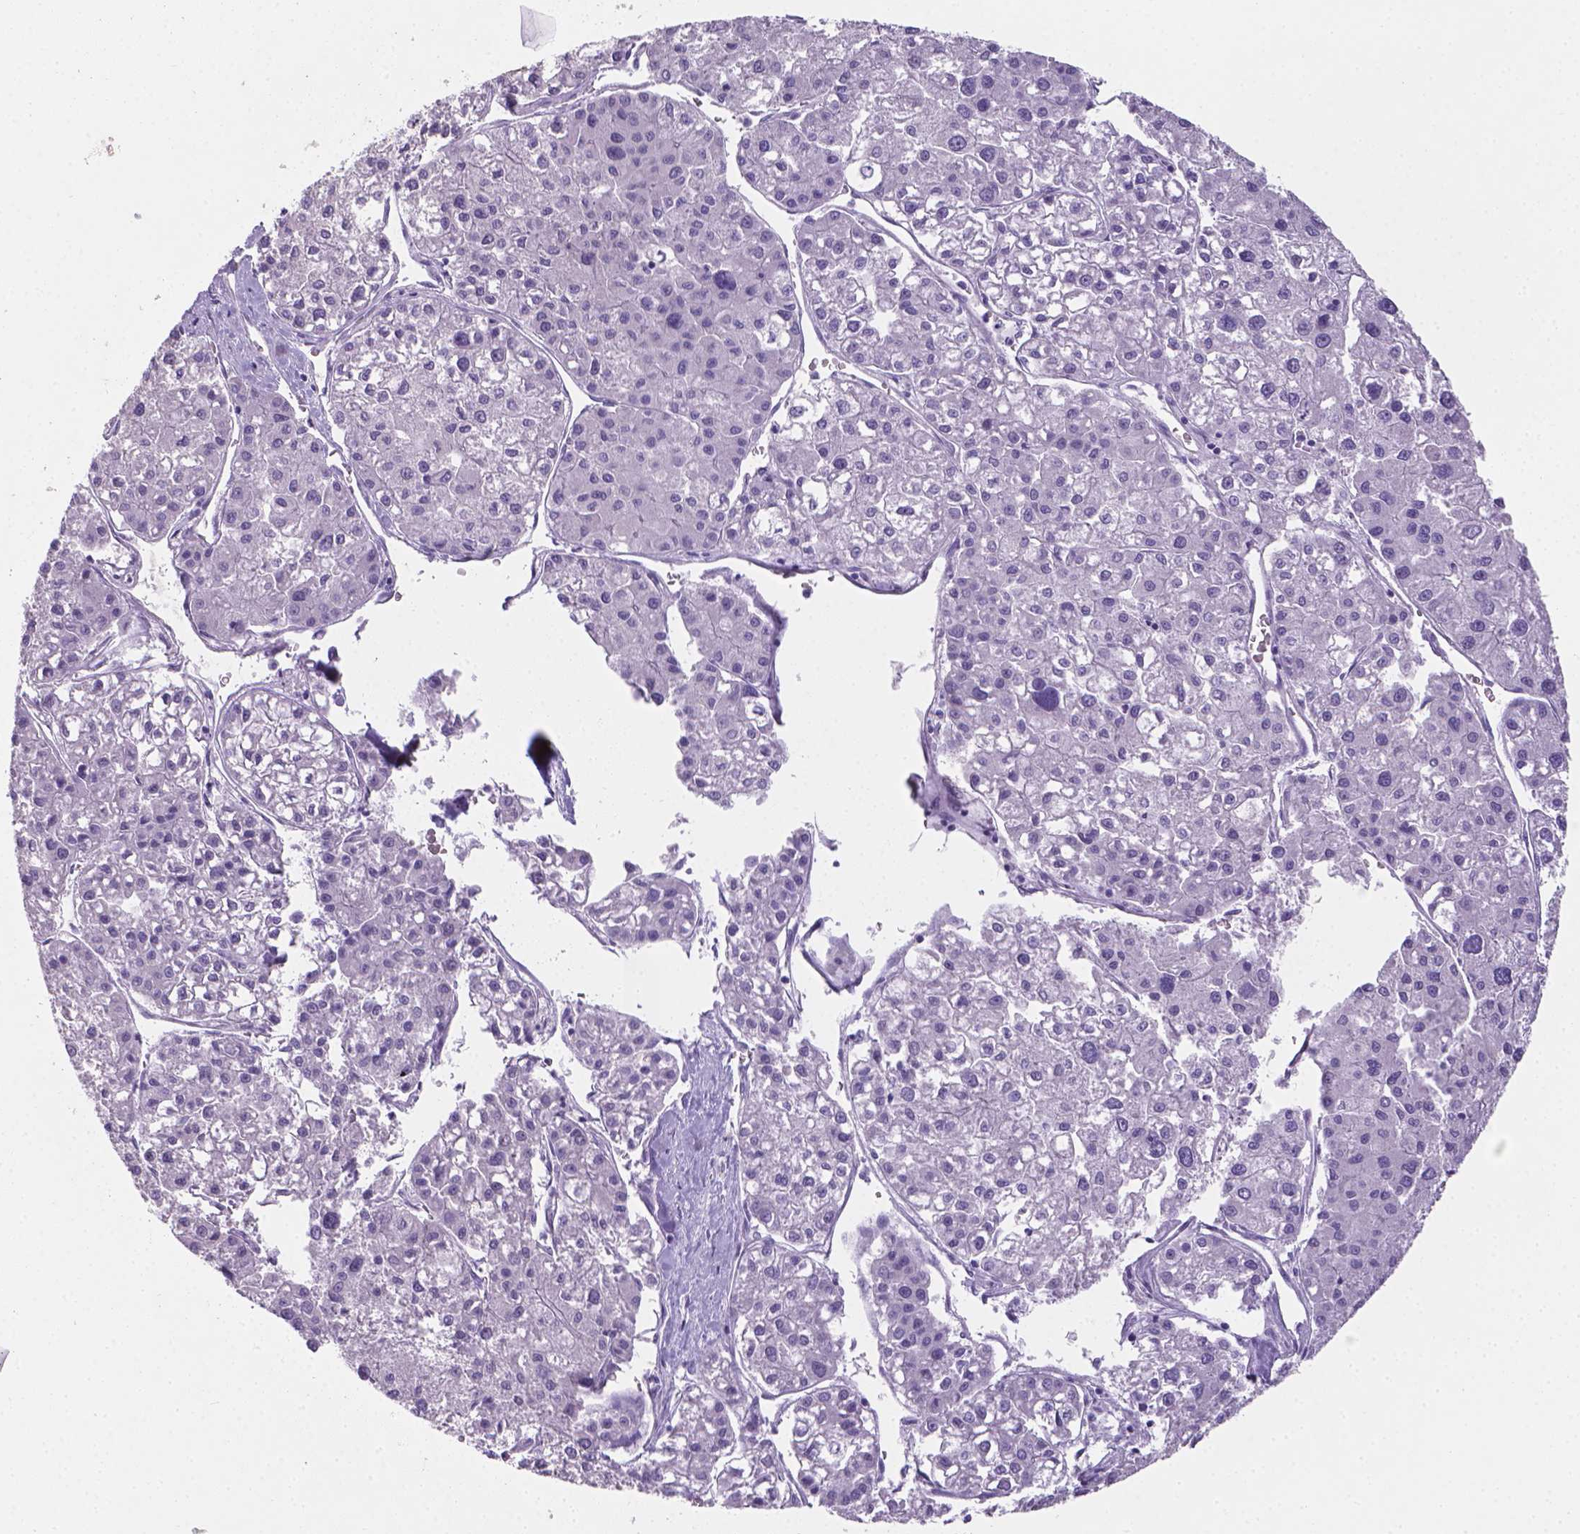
{"staining": {"intensity": "negative", "quantity": "none", "location": "none"}, "tissue": "liver cancer", "cell_type": "Tumor cells", "image_type": "cancer", "snomed": [{"axis": "morphology", "description": "Carcinoma, Hepatocellular, NOS"}, {"axis": "topography", "description": "Liver"}], "caption": "This is a image of IHC staining of liver cancer (hepatocellular carcinoma), which shows no positivity in tumor cells.", "gene": "XPNPEP2", "patient": {"sex": "male", "age": 73}}